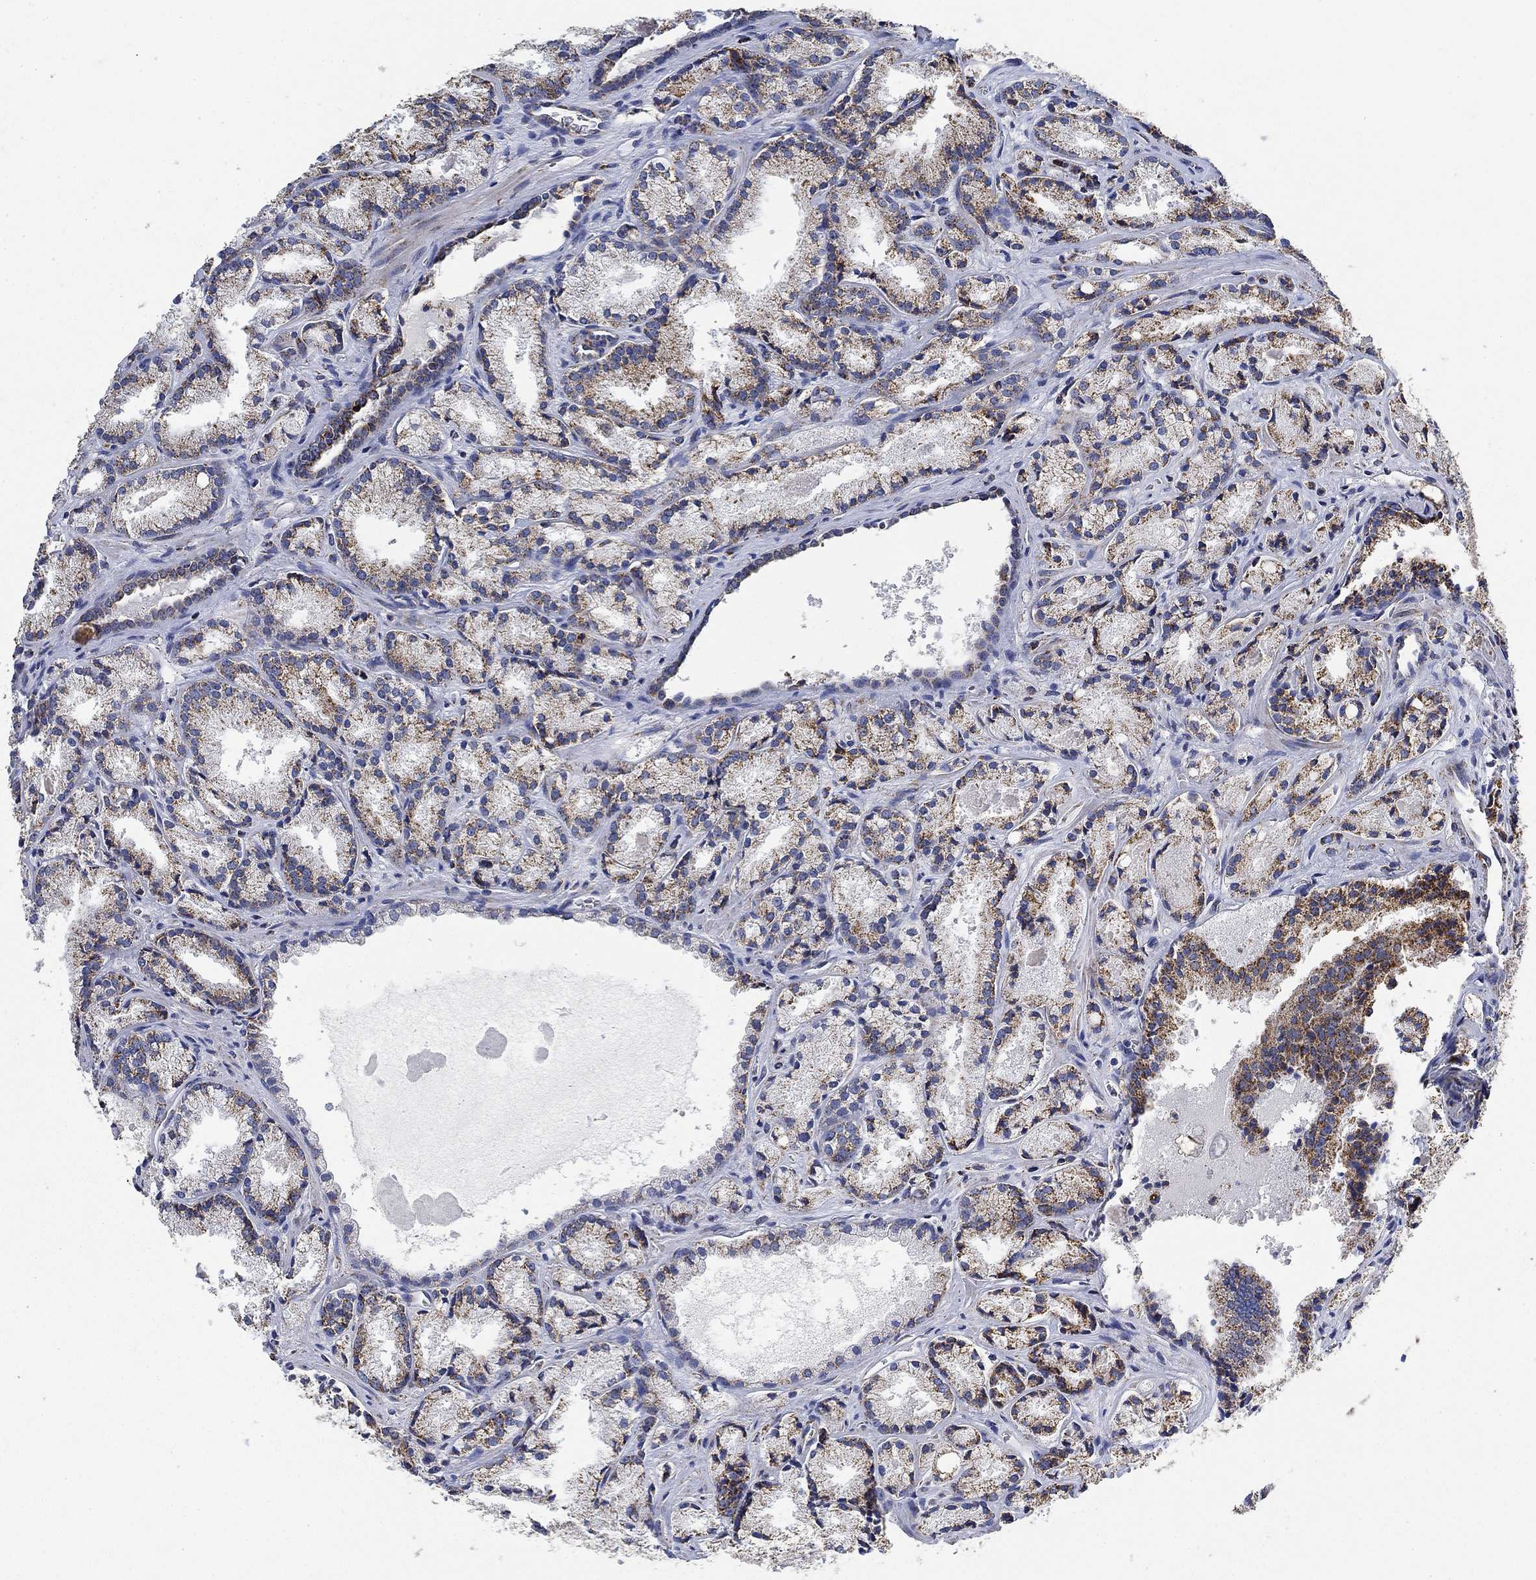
{"staining": {"intensity": "moderate", "quantity": "<25%", "location": "cytoplasmic/membranous"}, "tissue": "prostate cancer", "cell_type": "Tumor cells", "image_type": "cancer", "snomed": [{"axis": "morphology", "description": "Adenocarcinoma, NOS"}, {"axis": "morphology", "description": "Adenocarcinoma, High grade"}, {"axis": "topography", "description": "Prostate"}], "caption": "Tumor cells display low levels of moderate cytoplasmic/membranous positivity in about <25% of cells in human high-grade adenocarcinoma (prostate).", "gene": "NDUFS3", "patient": {"sex": "male", "age": 70}}